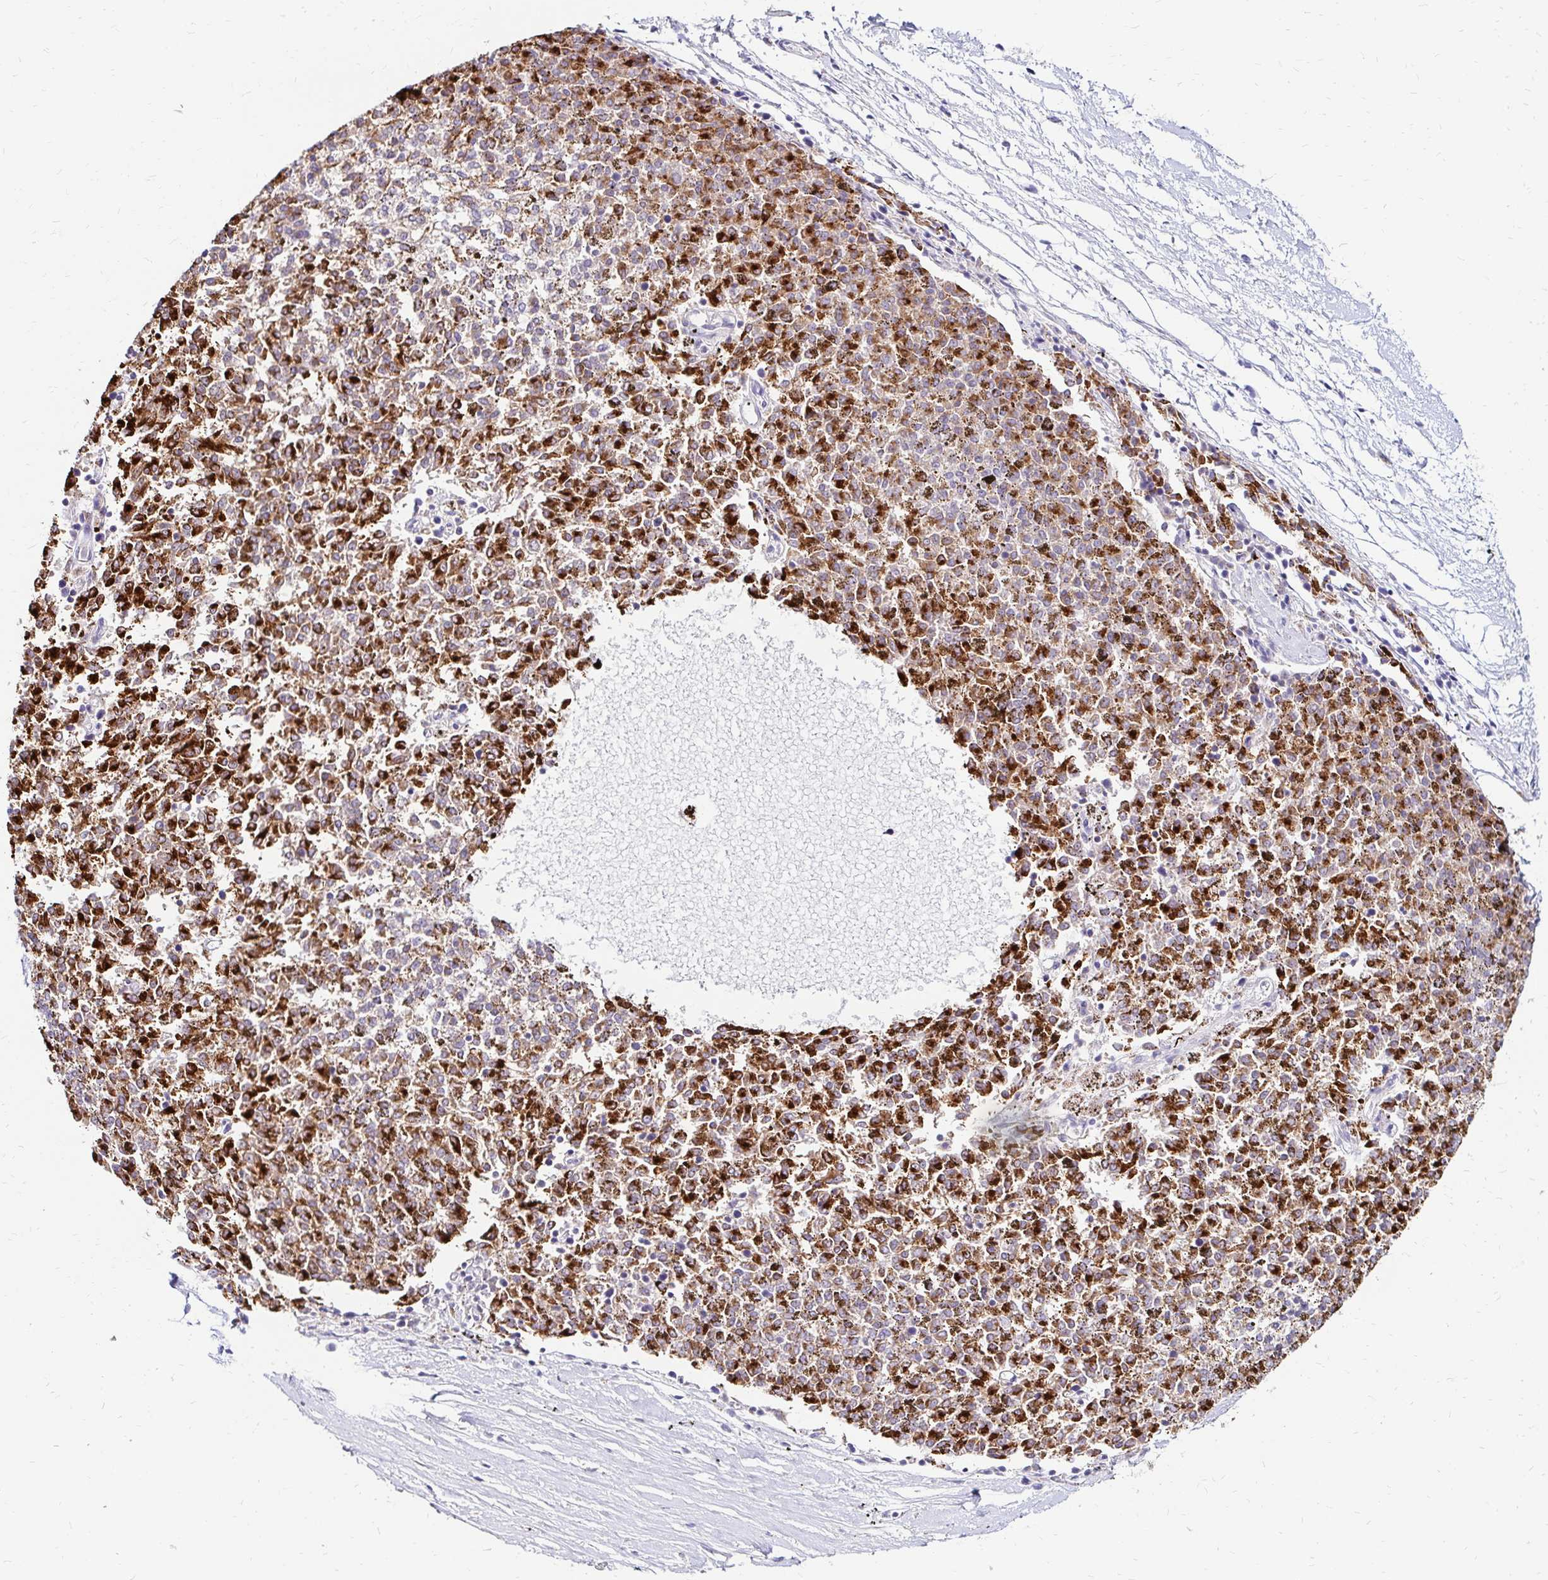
{"staining": {"intensity": "strong", "quantity": "25%-75%", "location": "cytoplasmic/membranous"}, "tissue": "melanoma", "cell_type": "Tumor cells", "image_type": "cancer", "snomed": [{"axis": "morphology", "description": "Malignant melanoma, NOS"}, {"axis": "topography", "description": "Skin"}], "caption": "The micrograph shows immunohistochemical staining of malignant melanoma. There is strong cytoplasmic/membranous expression is appreciated in approximately 25%-75% of tumor cells. Ihc stains the protein of interest in brown and the nuclei are stained blue.", "gene": "IDUA", "patient": {"sex": "female", "age": 72}}